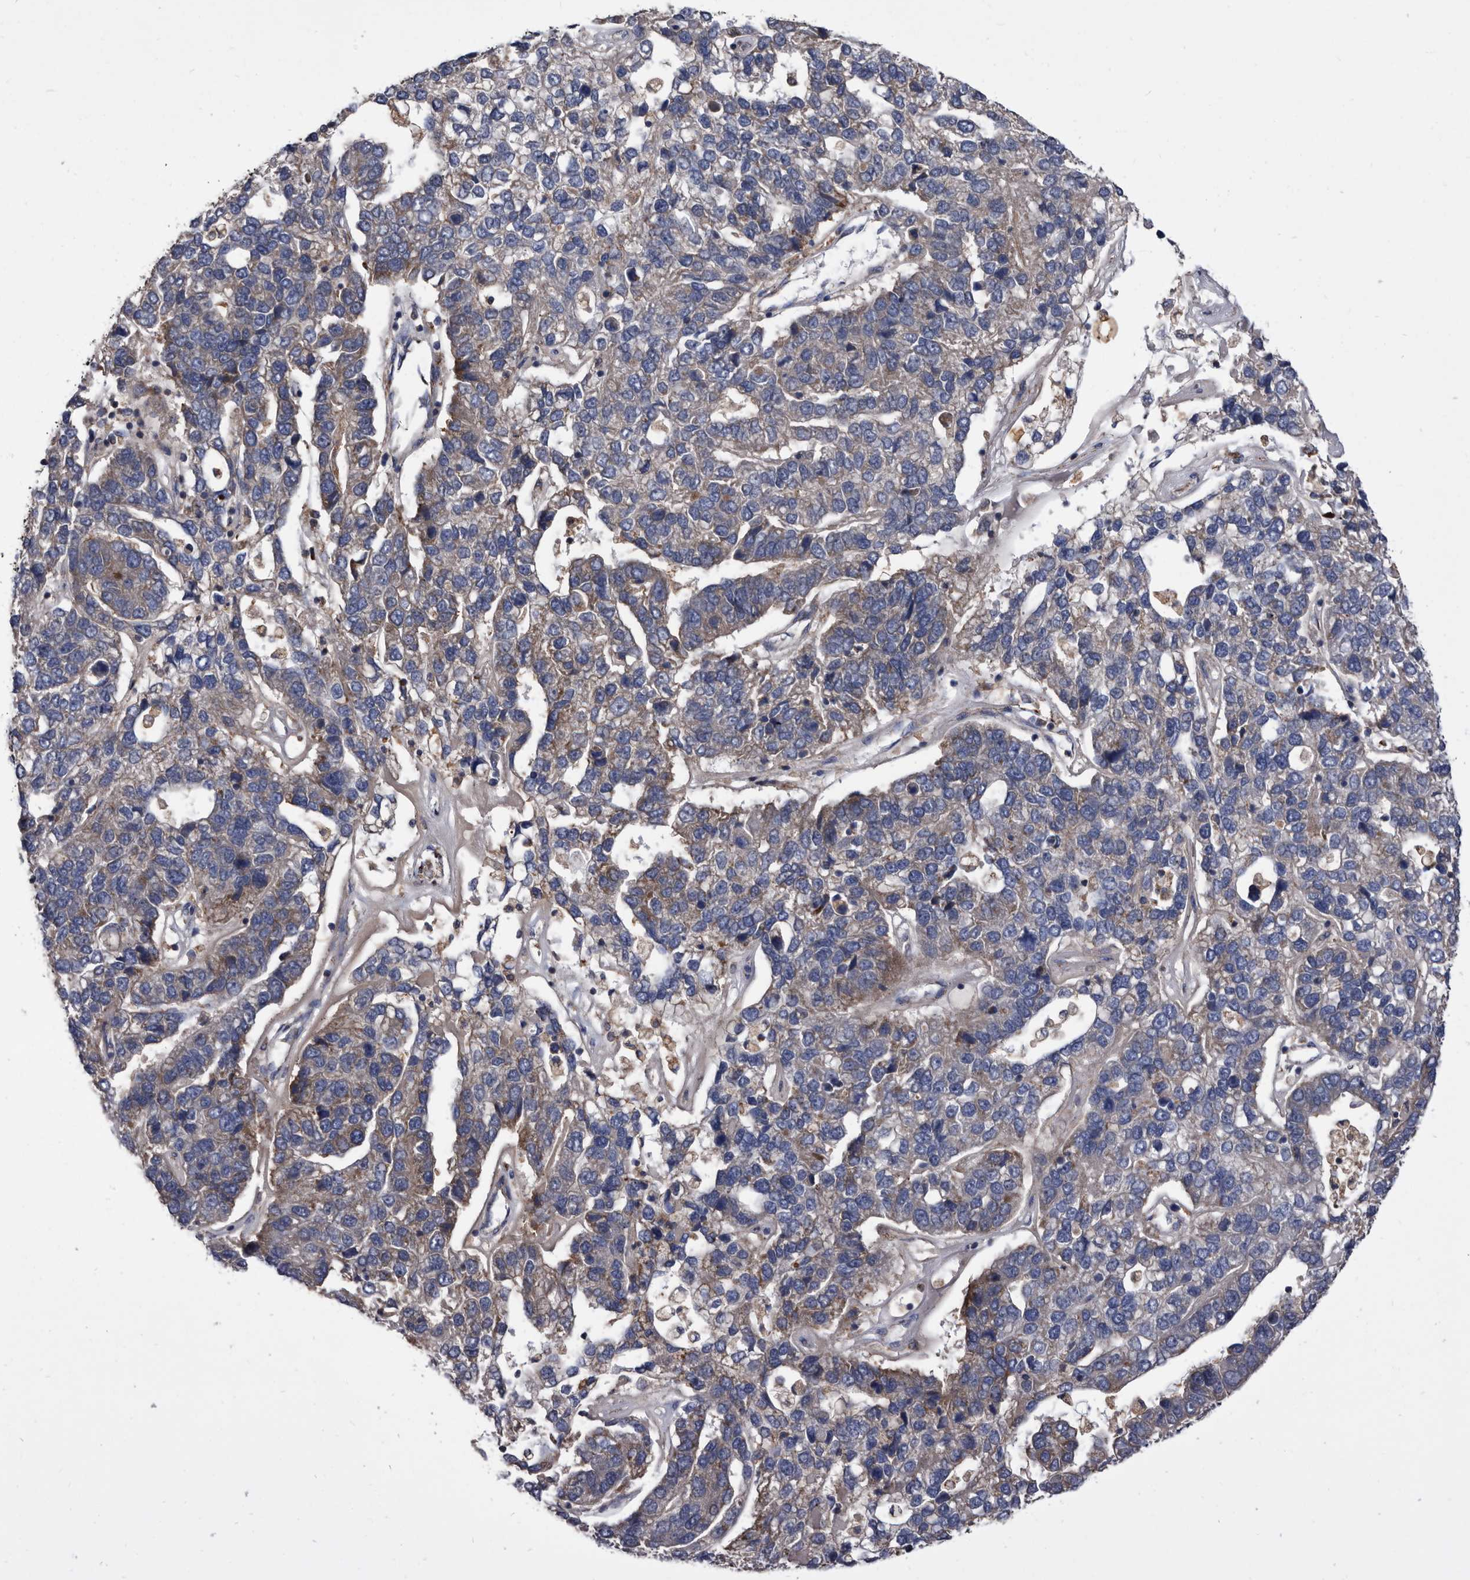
{"staining": {"intensity": "weak", "quantity": ">75%", "location": "cytoplasmic/membranous"}, "tissue": "pancreatic cancer", "cell_type": "Tumor cells", "image_type": "cancer", "snomed": [{"axis": "morphology", "description": "Adenocarcinoma, NOS"}, {"axis": "topography", "description": "Pancreas"}], "caption": "About >75% of tumor cells in pancreatic cancer (adenocarcinoma) reveal weak cytoplasmic/membranous protein positivity as visualized by brown immunohistochemical staining.", "gene": "DTNBP1", "patient": {"sex": "female", "age": 61}}